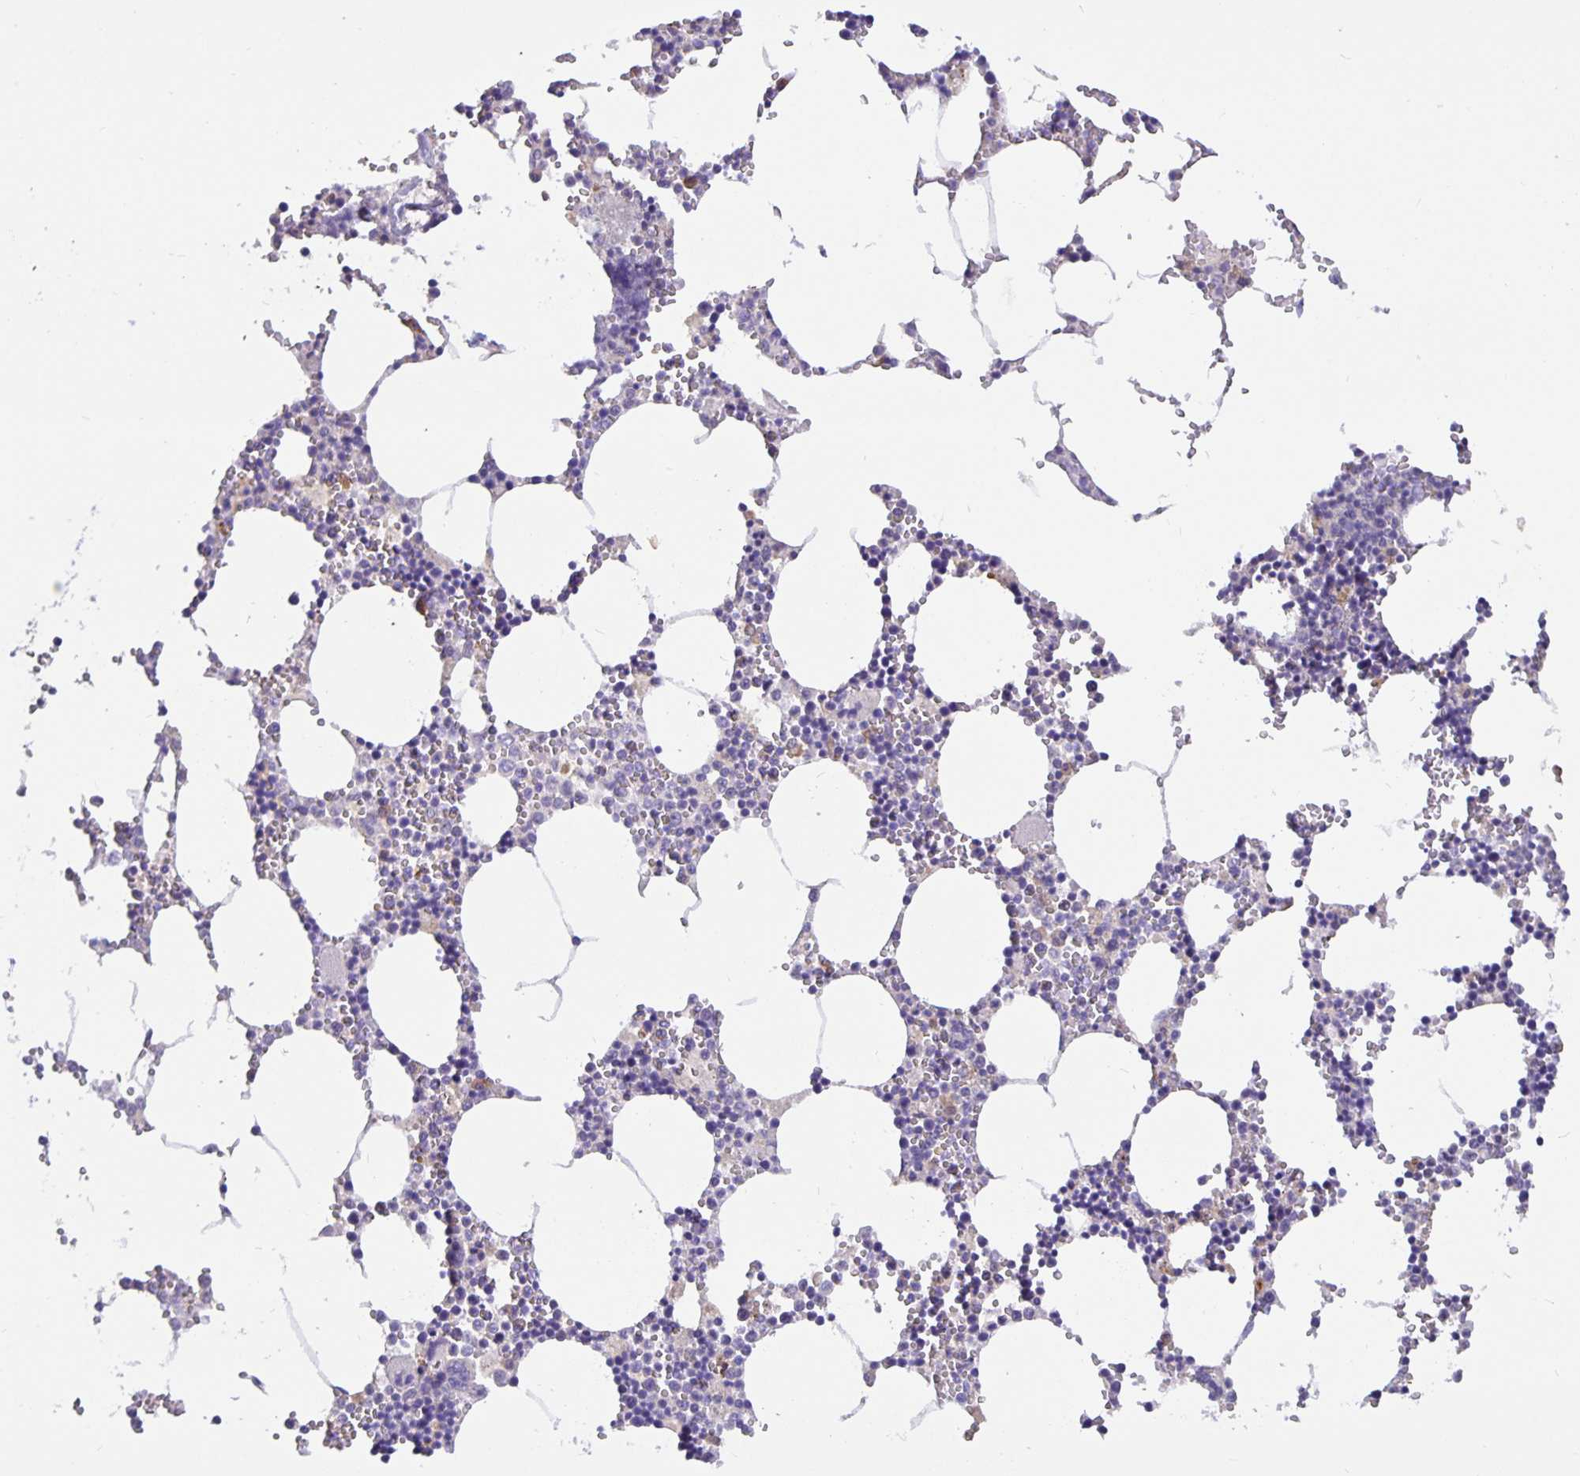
{"staining": {"intensity": "moderate", "quantity": "<25%", "location": "cytoplasmic/membranous"}, "tissue": "bone marrow", "cell_type": "Hematopoietic cells", "image_type": "normal", "snomed": [{"axis": "morphology", "description": "Normal tissue, NOS"}, {"axis": "topography", "description": "Bone marrow"}], "caption": "The image displays immunohistochemical staining of unremarkable bone marrow. There is moderate cytoplasmic/membranous staining is present in about <25% of hematopoietic cells. The protein is shown in brown color, while the nuclei are stained blue.", "gene": "EML6", "patient": {"sex": "male", "age": 54}}